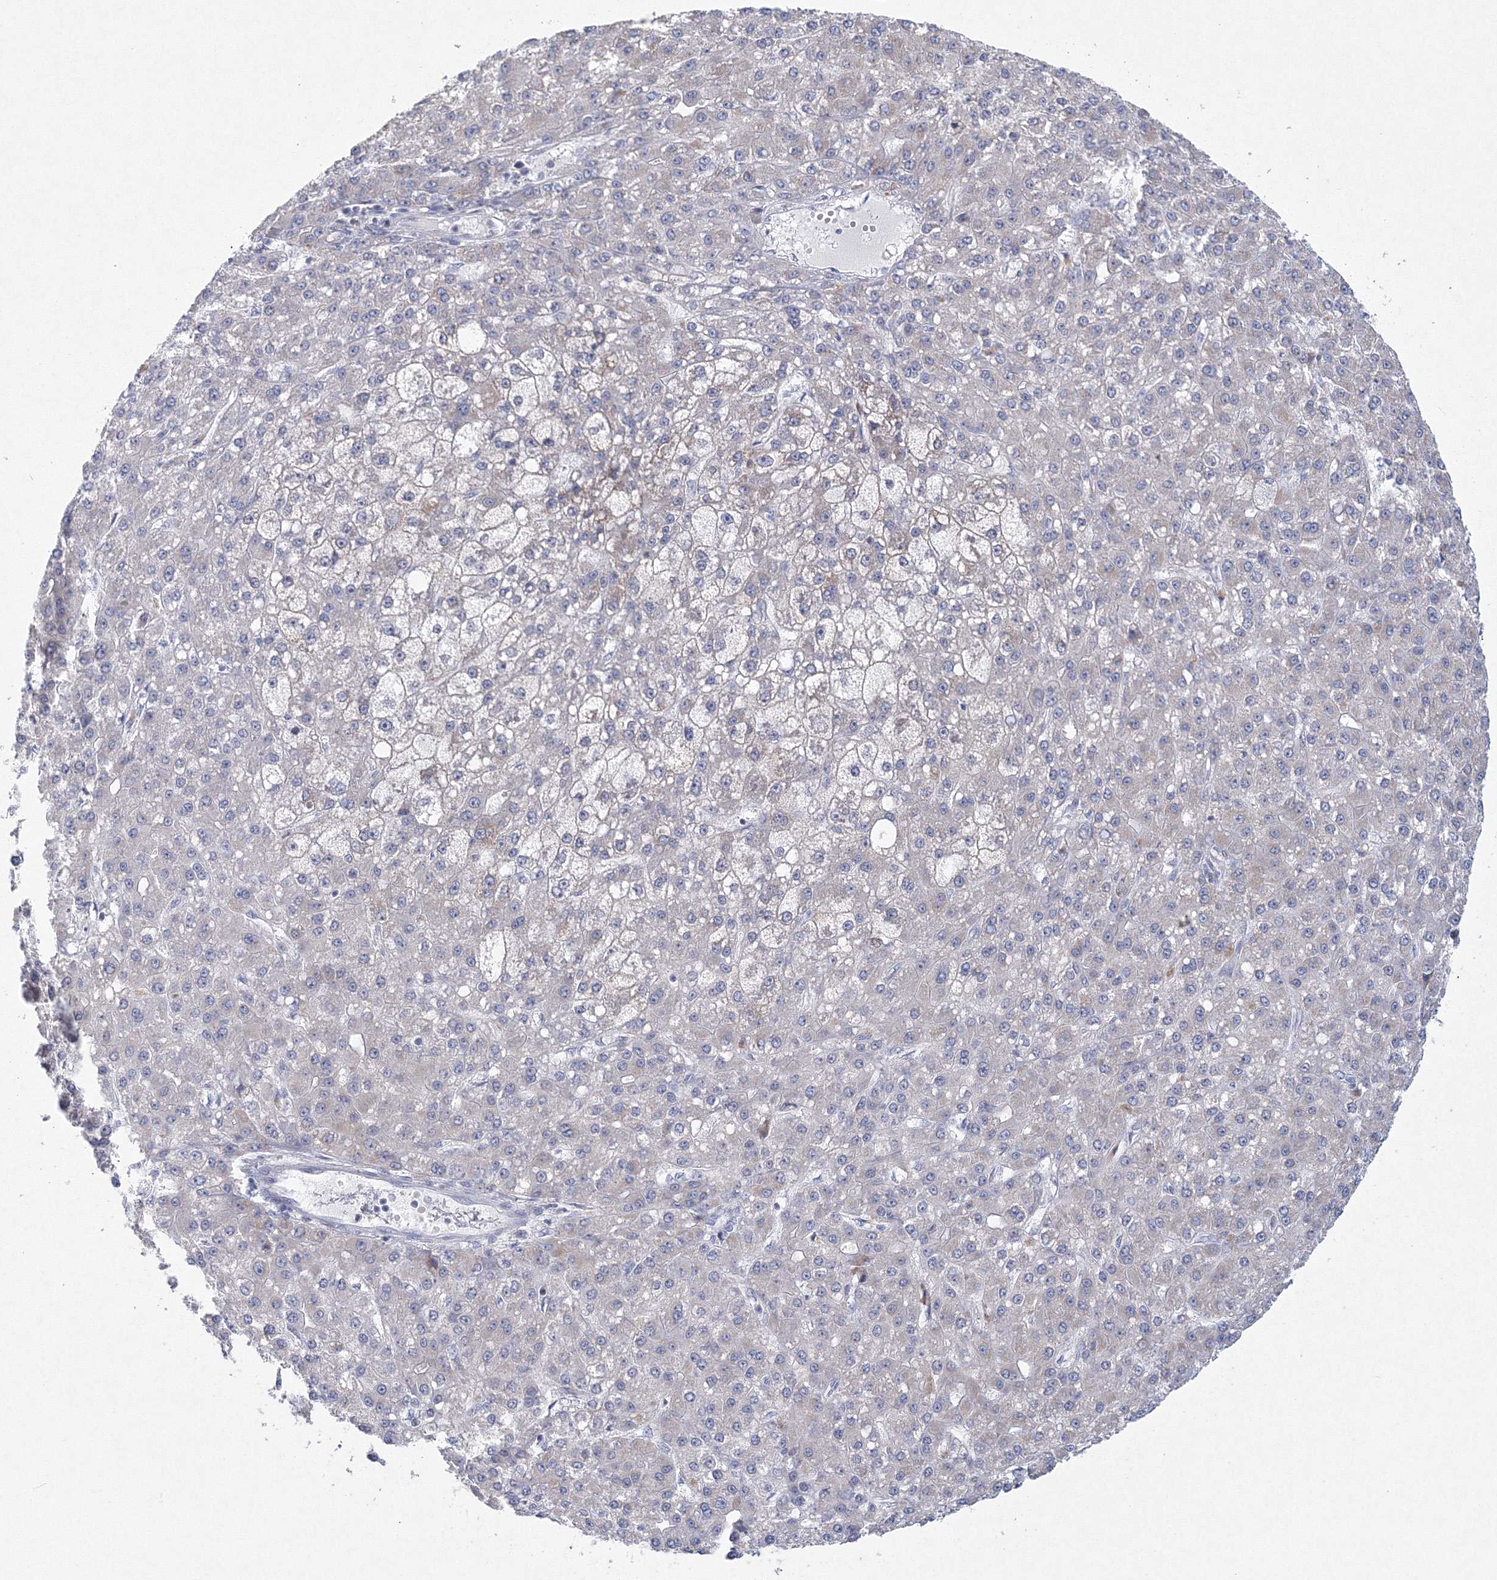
{"staining": {"intensity": "negative", "quantity": "none", "location": "none"}, "tissue": "liver cancer", "cell_type": "Tumor cells", "image_type": "cancer", "snomed": [{"axis": "morphology", "description": "Carcinoma, Hepatocellular, NOS"}, {"axis": "topography", "description": "Liver"}], "caption": "The IHC photomicrograph has no significant positivity in tumor cells of liver cancer tissue.", "gene": "NIPAL1", "patient": {"sex": "male", "age": 67}}